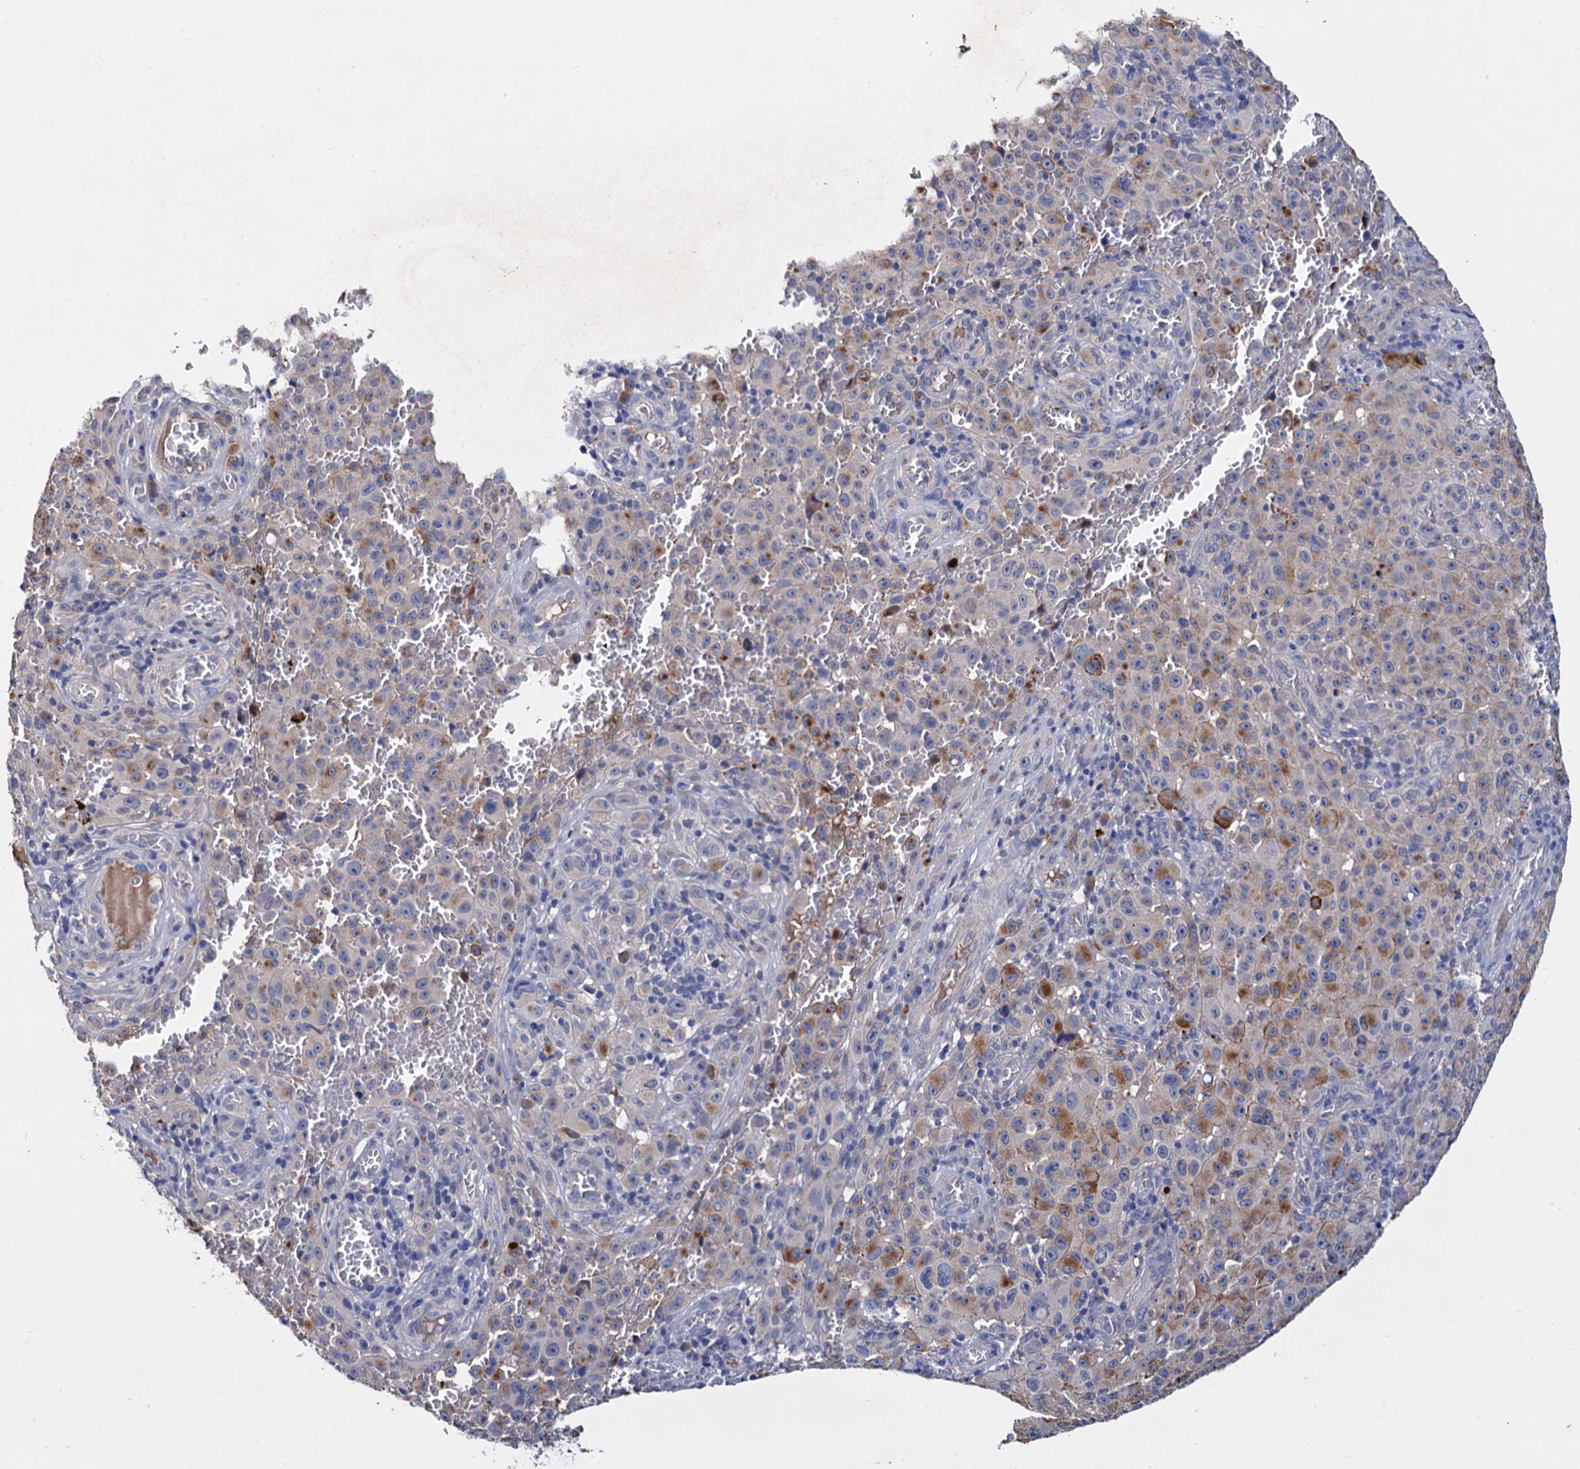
{"staining": {"intensity": "moderate", "quantity": "25%-75%", "location": "cytoplasmic/membranous"}, "tissue": "melanoma", "cell_type": "Tumor cells", "image_type": "cancer", "snomed": [{"axis": "morphology", "description": "Malignant melanoma, NOS"}, {"axis": "topography", "description": "Skin"}], "caption": "IHC micrograph of melanoma stained for a protein (brown), which displays medium levels of moderate cytoplasmic/membranous expression in about 25%-75% of tumor cells.", "gene": "NPAS4", "patient": {"sex": "female", "age": 82}}